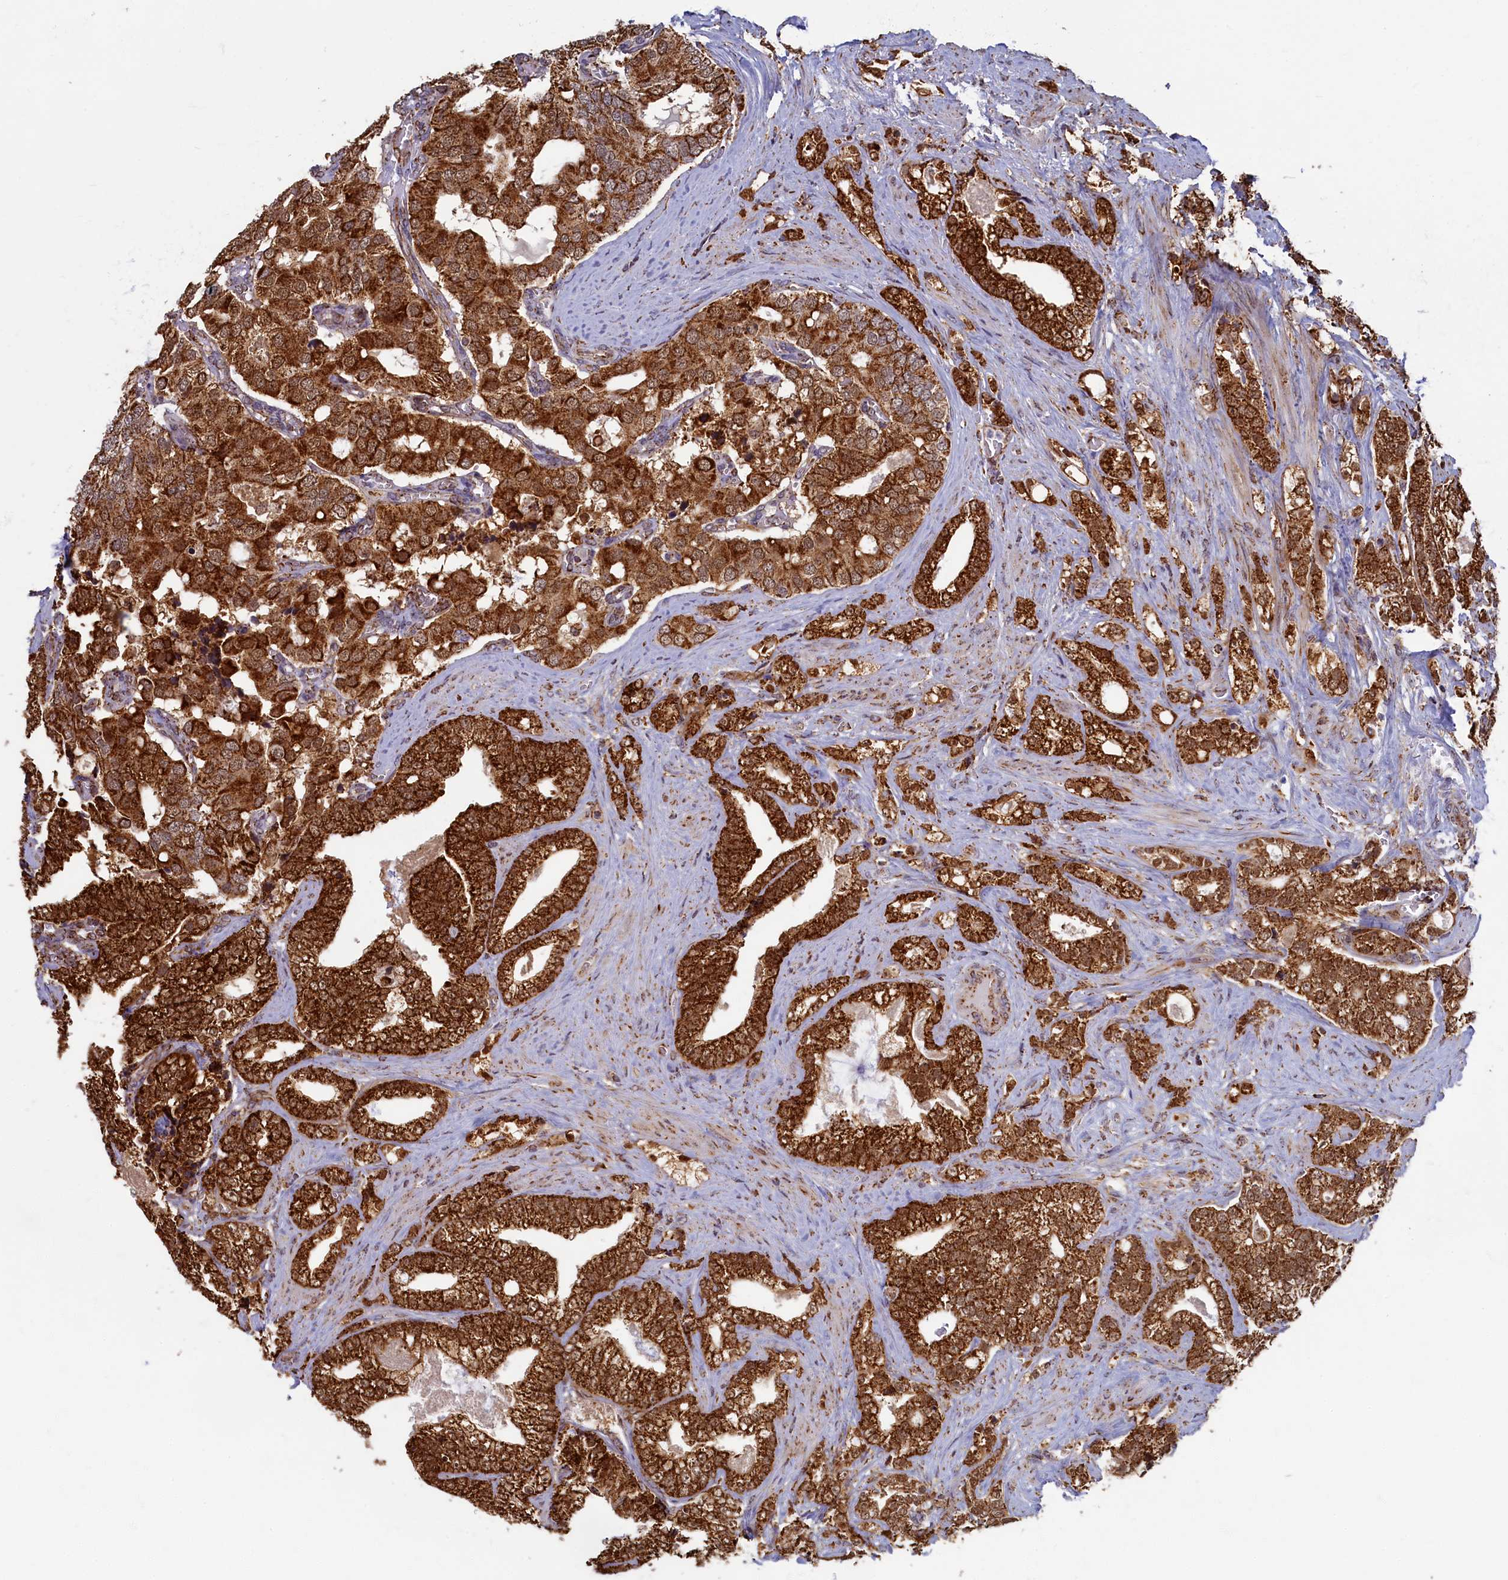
{"staining": {"intensity": "strong", "quantity": ">75%", "location": "cytoplasmic/membranous"}, "tissue": "prostate cancer", "cell_type": "Tumor cells", "image_type": "cancer", "snomed": [{"axis": "morphology", "description": "Adenocarcinoma, High grade"}, {"axis": "topography", "description": "Prostate and seminal vesicle, NOS"}], "caption": "Protein expression analysis of prostate cancer exhibits strong cytoplasmic/membranous positivity in approximately >75% of tumor cells.", "gene": "SPR", "patient": {"sex": "male", "age": 67}}